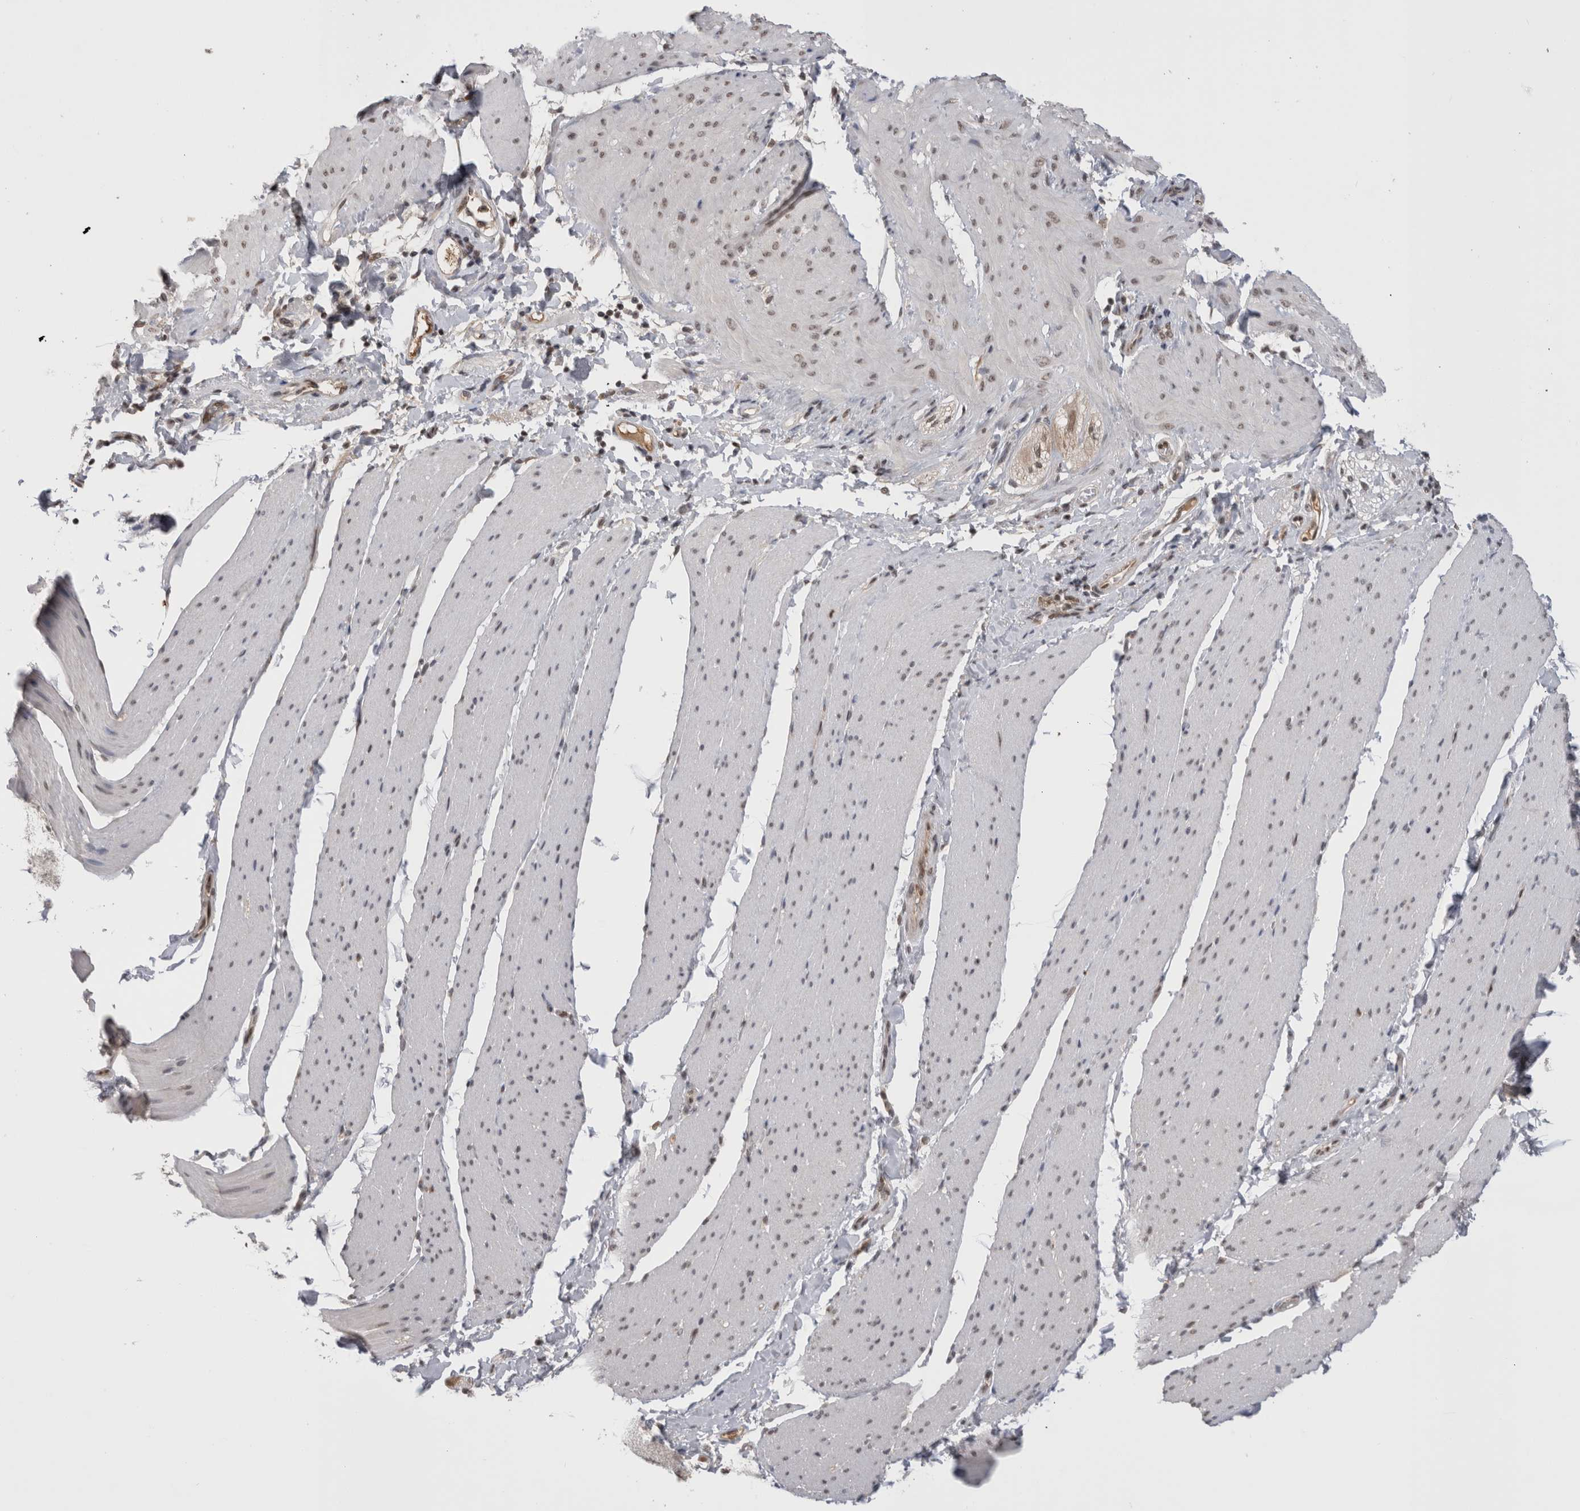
{"staining": {"intensity": "weak", "quantity": "<25%", "location": "nuclear"}, "tissue": "smooth muscle", "cell_type": "Smooth muscle cells", "image_type": "normal", "snomed": [{"axis": "morphology", "description": "Normal tissue, NOS"}, {"axis": "topography", "description": "Smooth muscle"}, {"axis": "topography", "description": "Small intestine"}], "caption": "Smooth muscle was stained to show a protein in brown. There is no significant expression in smooth muscle cells. Brightfield microscopy of IHC stained with DAB (3,3'-diaminobenzidine) (brown) and hematoxylin (blue), captured at high magnification.", "gene": "DAXX", "patient": {"sex": "female", "age": 84}}